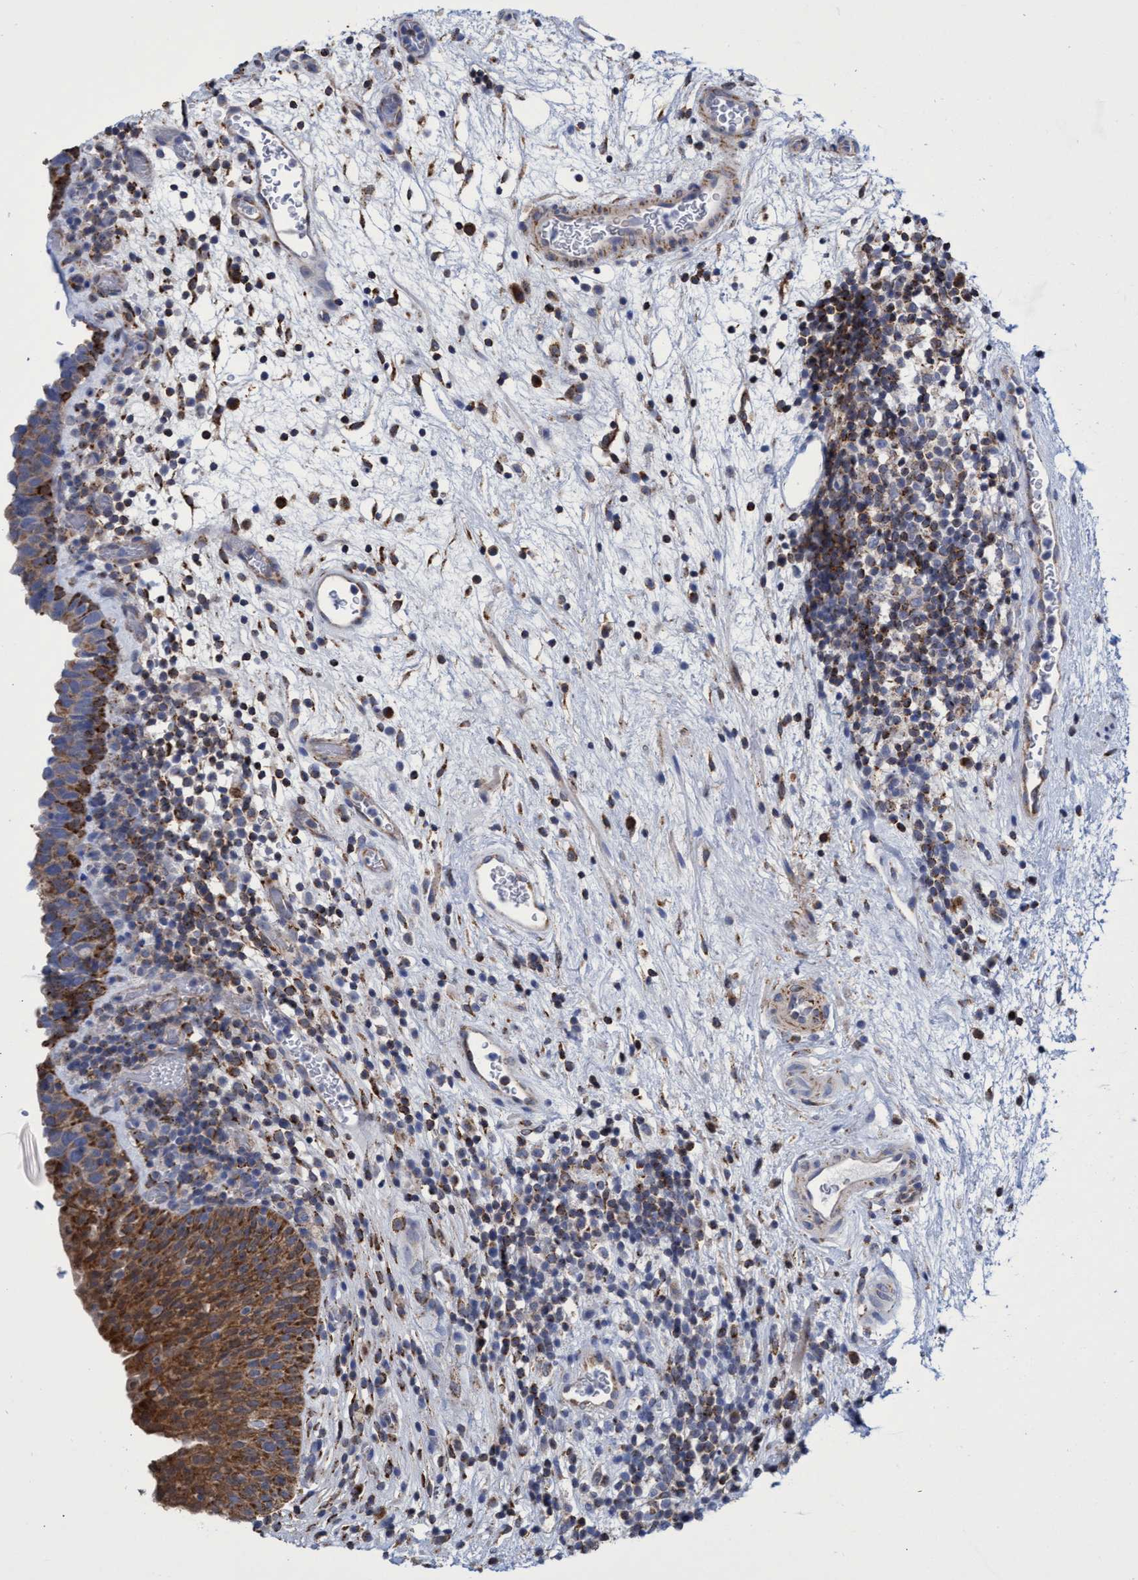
{"staining": {"intensity": "strong", "quantity": ">75%", "location": "cytoplasmic/membranous"}, "tissue": "urinary bladder", "cell_type": "Urothelial cells", "image_type": "normal", "snomed": [{"axis": "morphology", "description": "Normal tissue, NOS"}, {"axis": "topography", "description": "Urinary bladder"}], "caption": "Urothelial cells display strong cytoplasmic/membranous positivity in approximately >75% of cells in normal urinary bladder. The staining is performed using DAB brown chromogen to label protein expression. The nuclei are counter-stained blue using hematoxylin.", "gene": "CRYZ", "patient": {"sex": "male", "age": 37}}